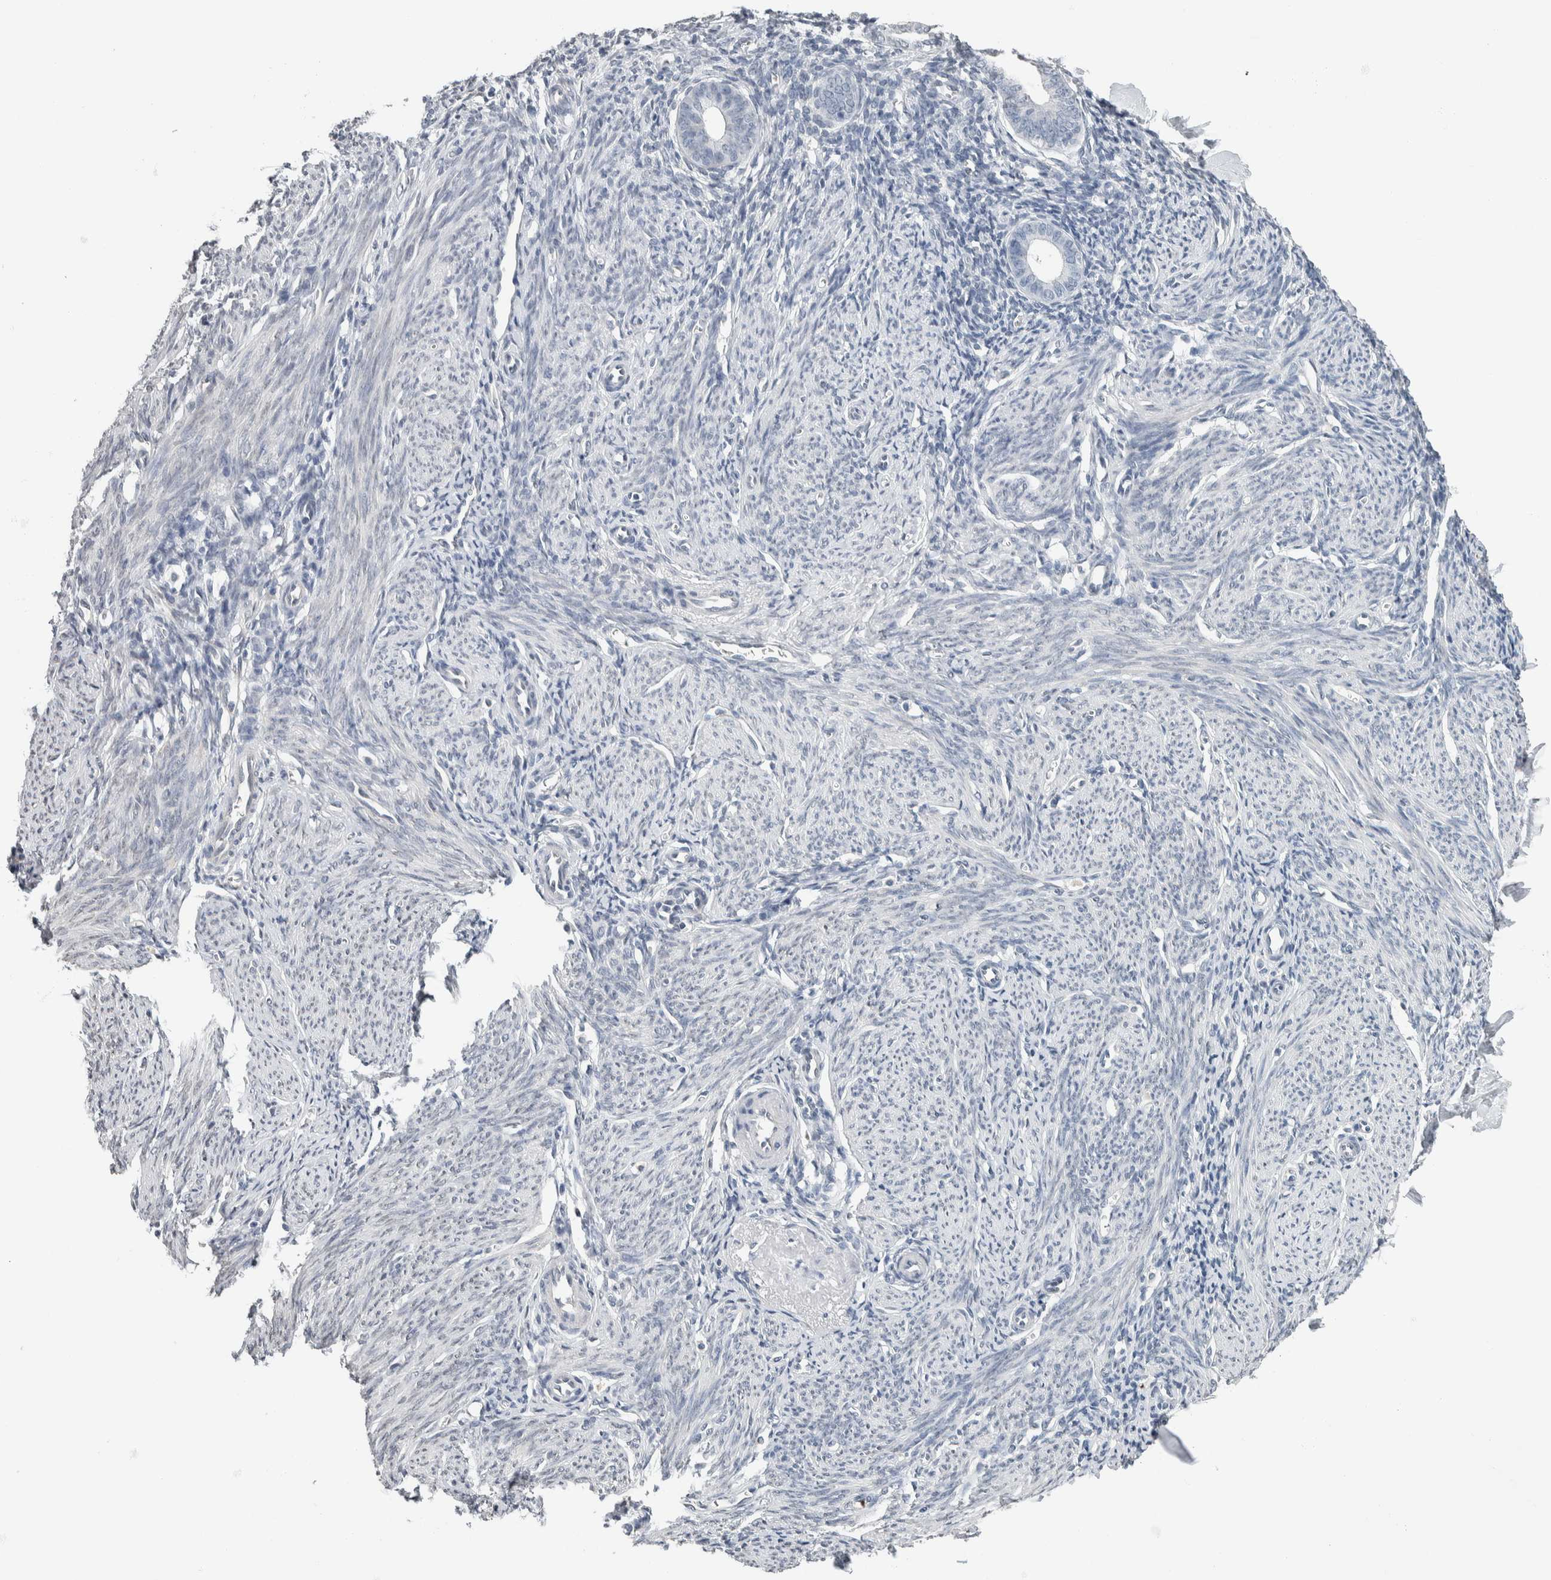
{"staining": {"intensity": "negative", "quantity": "none", "location": "none"}, "tissue": "endometrium", "cell_type": "Cells in endometrial stroma", "image_type": "normal", "snomed": [{"axis": "morphology", "description": "Normal tissue, NOS"}, {"axis": "morphology", "description": "Adenocarcinoma, NOS"}, {"axis": "topography", "description": "Endometrium"}], "caption": "Histopathology image shows no significant protein expression in cells in endometrial stroma of benign endometrium. The staining is performed using DAB (3,3'-diaminobenzidine) brown chromogen with nuclei counter-stained in using hematoxylin.", "gene": "NEFM", "patient": {"sex": "female", "age": 57}}